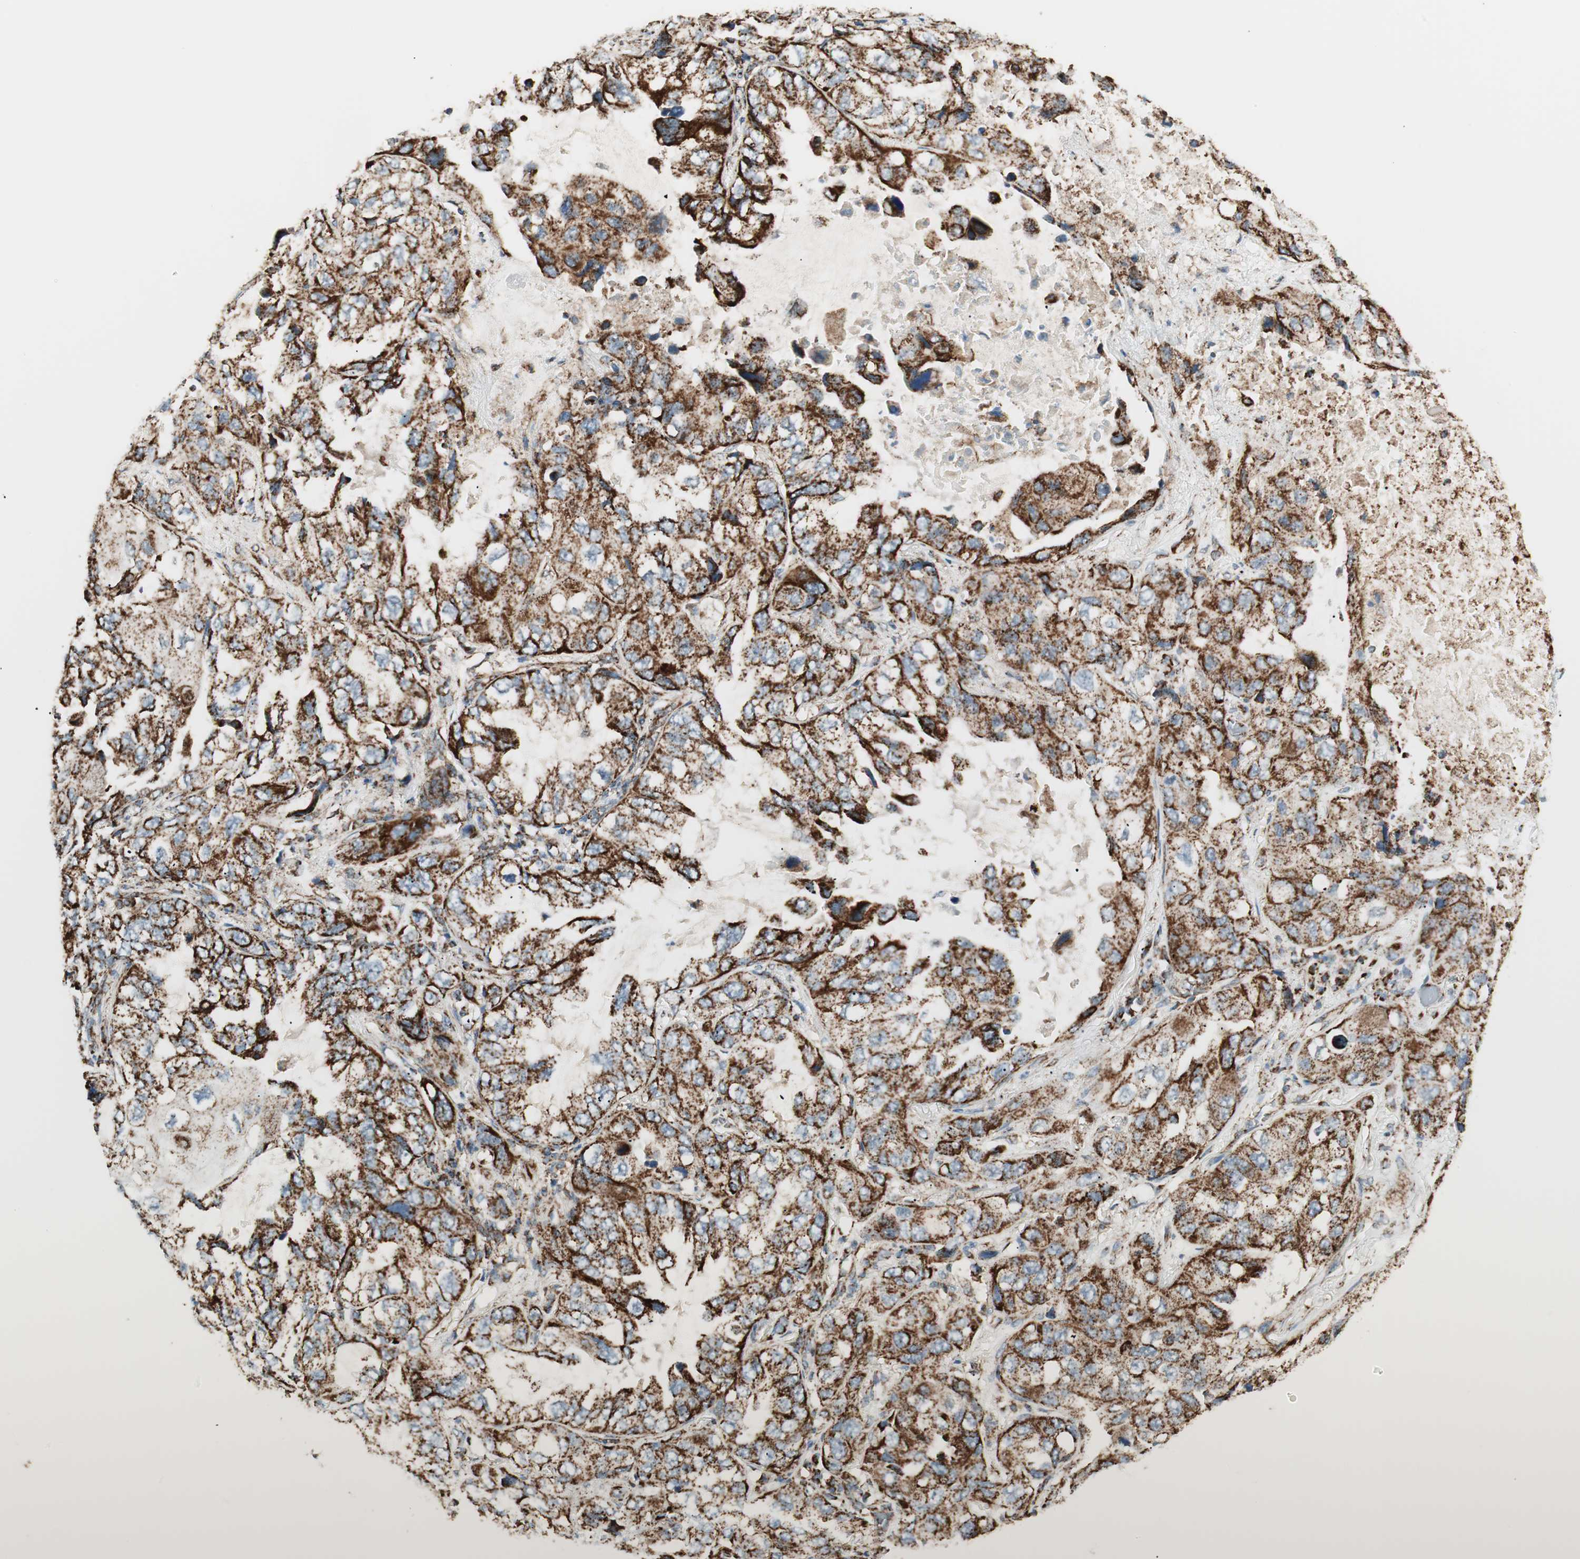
{"staining": {"intensity": "strong", "quantity": ">75%", "location": "cytoplasmic/membranous"}, "tissue": "lung cancer", "cell_type": "Tumor cells", "image_type": "cancer", "snomed": [{"axis": "morphology", "description": "Squamous cell carcinoma, NOS"}, {"axis": "topography", "description": "Lung"}], "caption": "Tumor cells display high levels of strong cytoplasmic/membranous expression in approximately >75% of cells in lung cancer. (DAB IHC with brightfield microscopy, high magnification).", "gene": "TOMM22", "patient": {"sex": "female", "age": 73}}